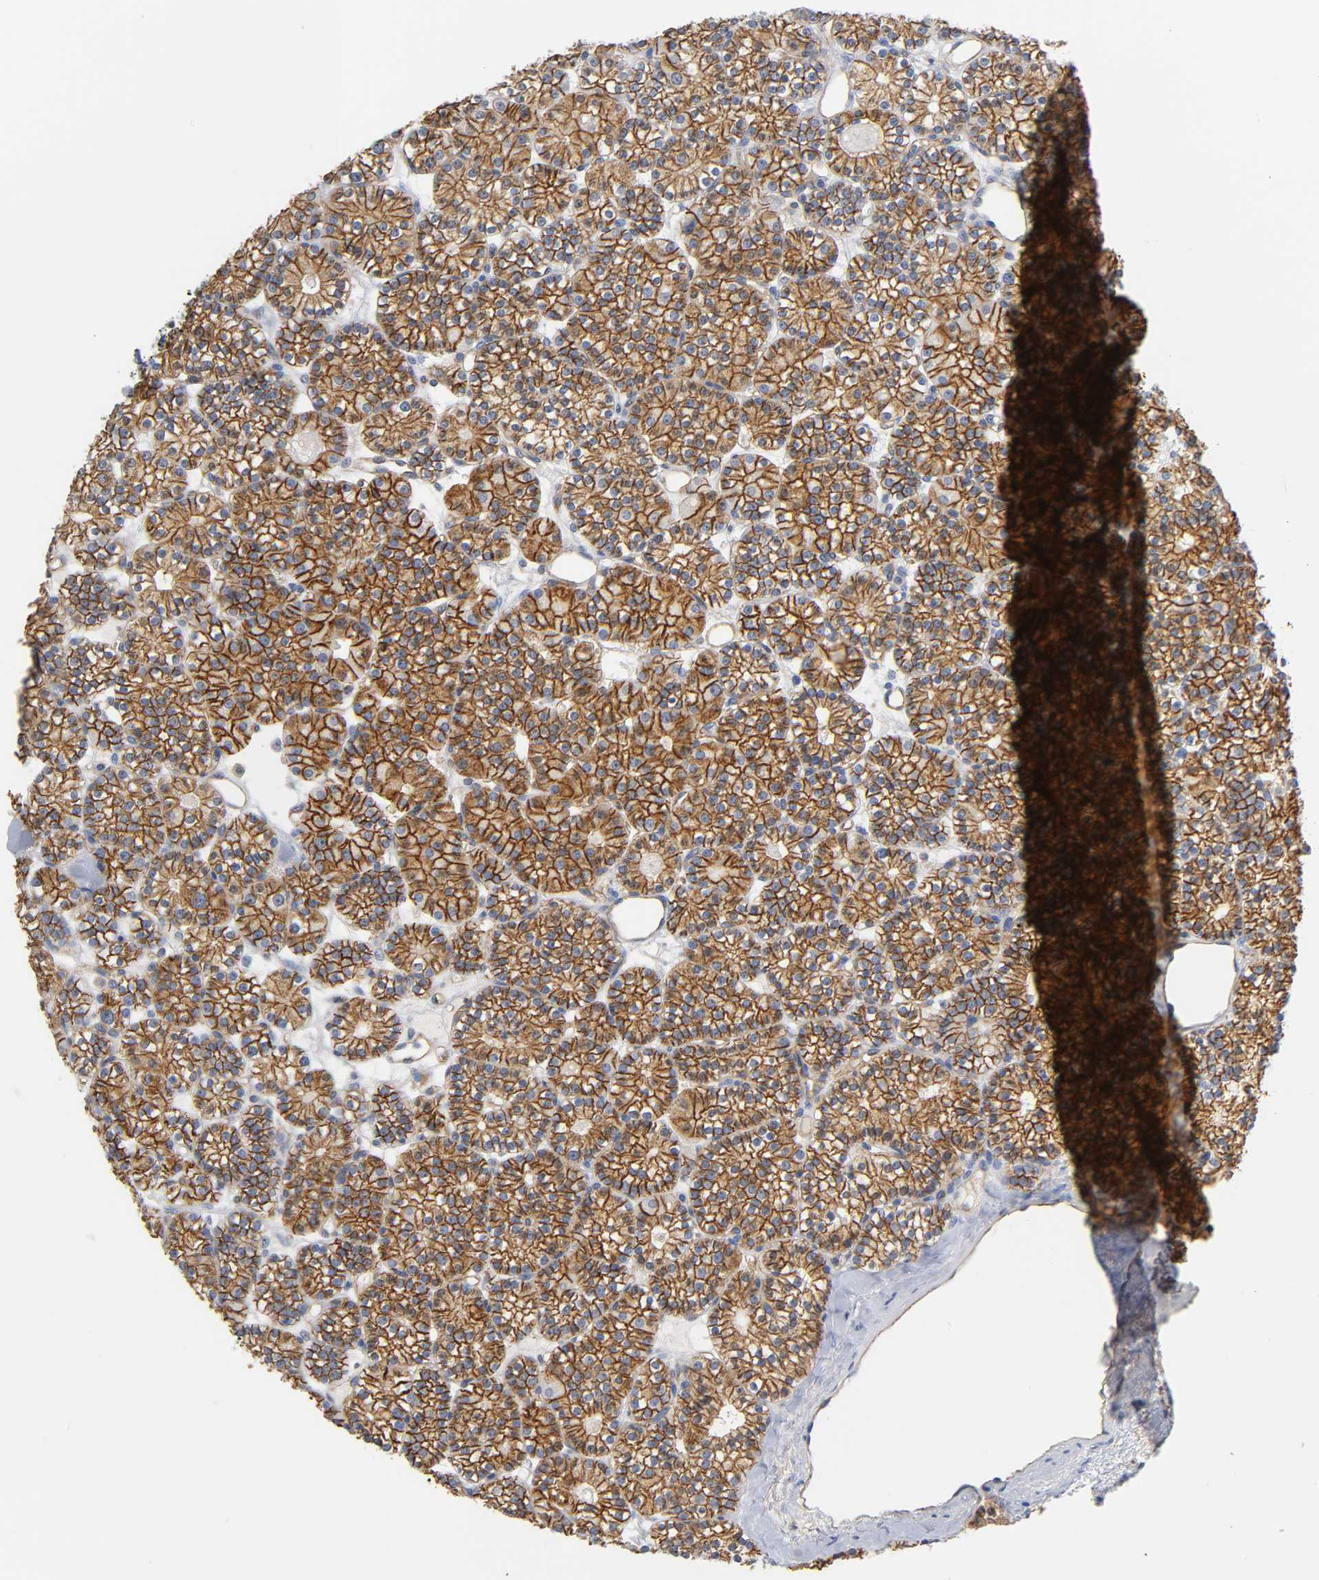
{"staining": {"intensity": "strong", "quantity": ">75%", "location": "cytoplasmic/membranous"}, "tissue": "parathyroid gland", "cell_type": "Glandular cells", "image_type": "normal", "snomed": [{"axis": "morphology", "description": "Normal tissue, NOS"}, {"axis": "topography", "description": "Parathyroid gland"}], "caption": "Immunohistochemical staining of unremarkable human parathyroid gland demonstrates strong cytoplasmic/membranous protein staining in about >75% of glandular cells.", "gene": "SPTAN1", "patient": {"sex": "female", "age": 64}}